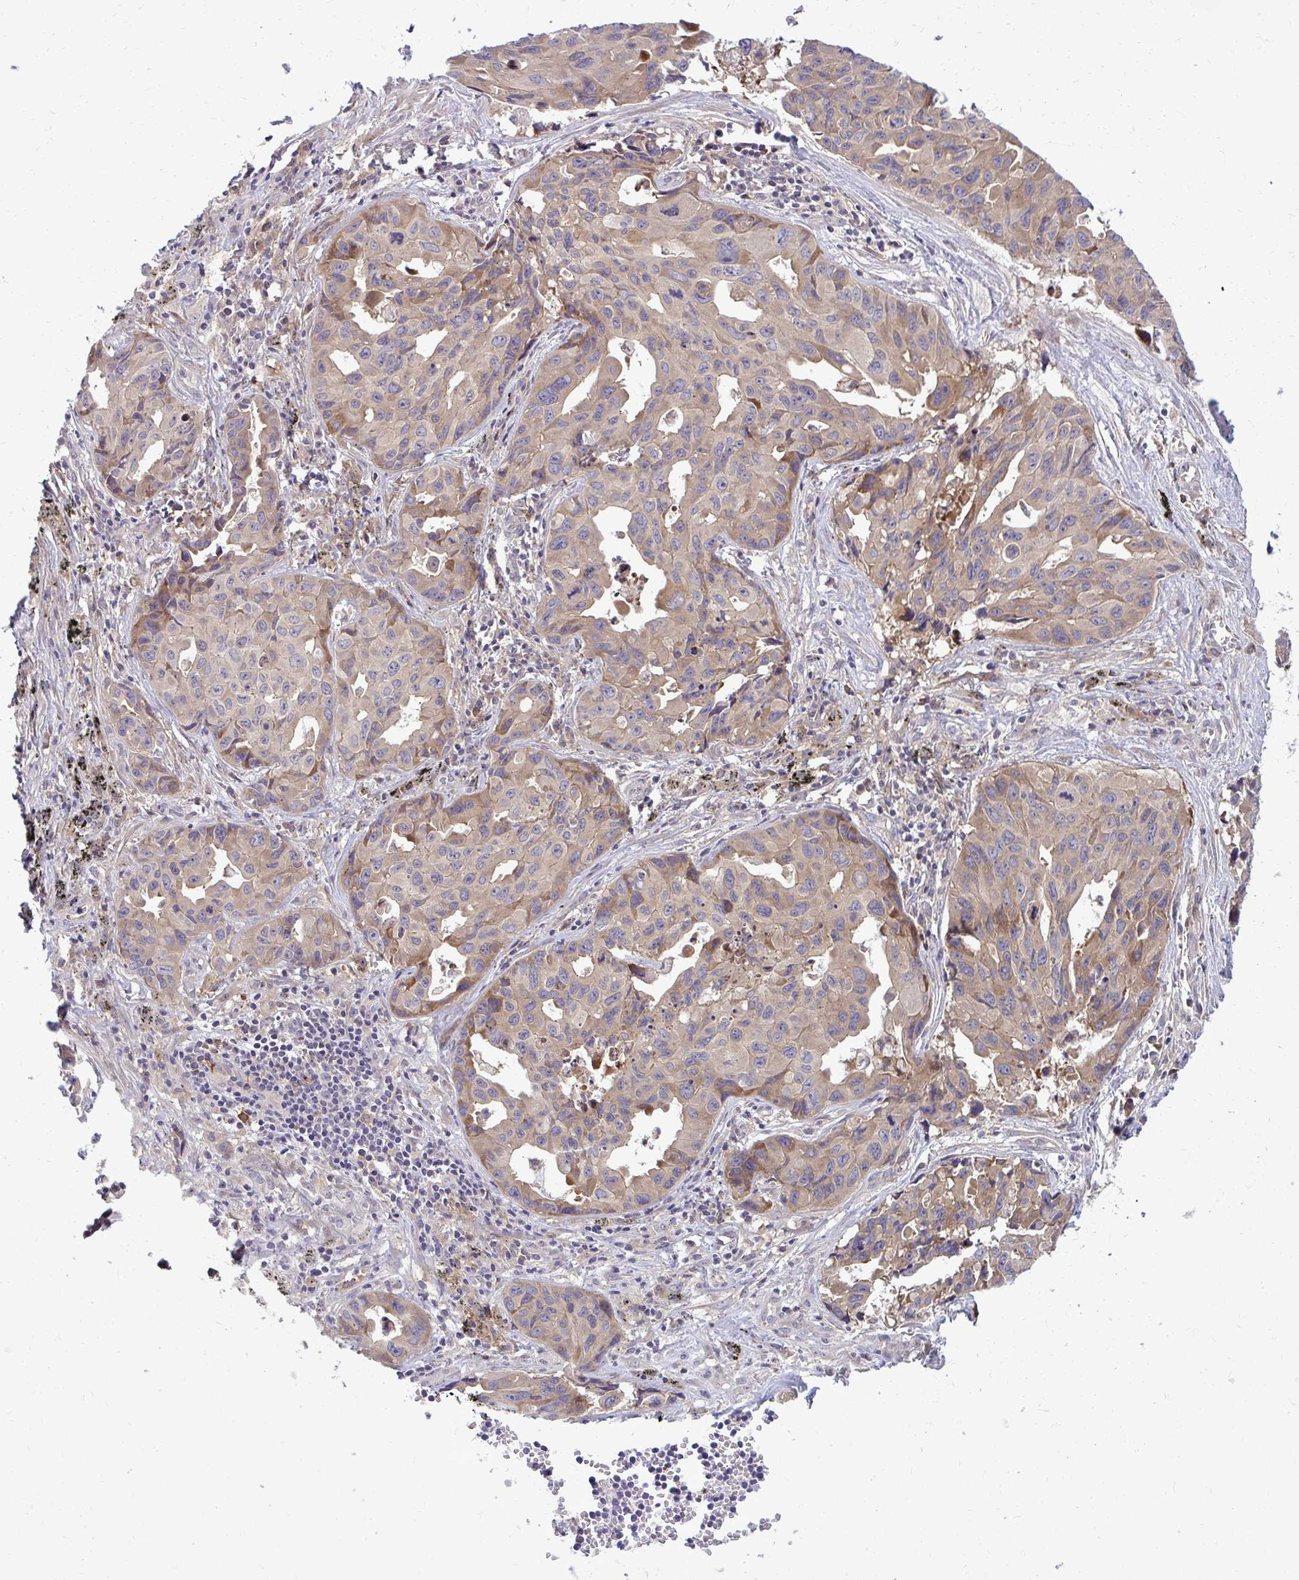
{"staining": {"intensity": "weak", "quantity": ">75%", "location": "cytoplasmic/membranous"}, "tissue": "lung cancer", "cell_type": "Tumor cells", "image_type": "cancer", "snomed": [{"axis": "morphology", "description": "Adenocarcinoma, NOS"}, {"axis": "topography", "description": "Lymph node"}, {"axis": "topography", "description": "Lung"}], "caption": "Protein expression analysis of lung cancer (adenocarcinoma) exhibits weak cytoplasmic/membranous staining in approximately >75% of tumor cells. The staining was performed using DAB, with brown indicating positive protein expression. Nuclei are stained blue with hematoxylin.", "gene": "OXNAD1", "patient": {"sex": "male", "age": 64}}